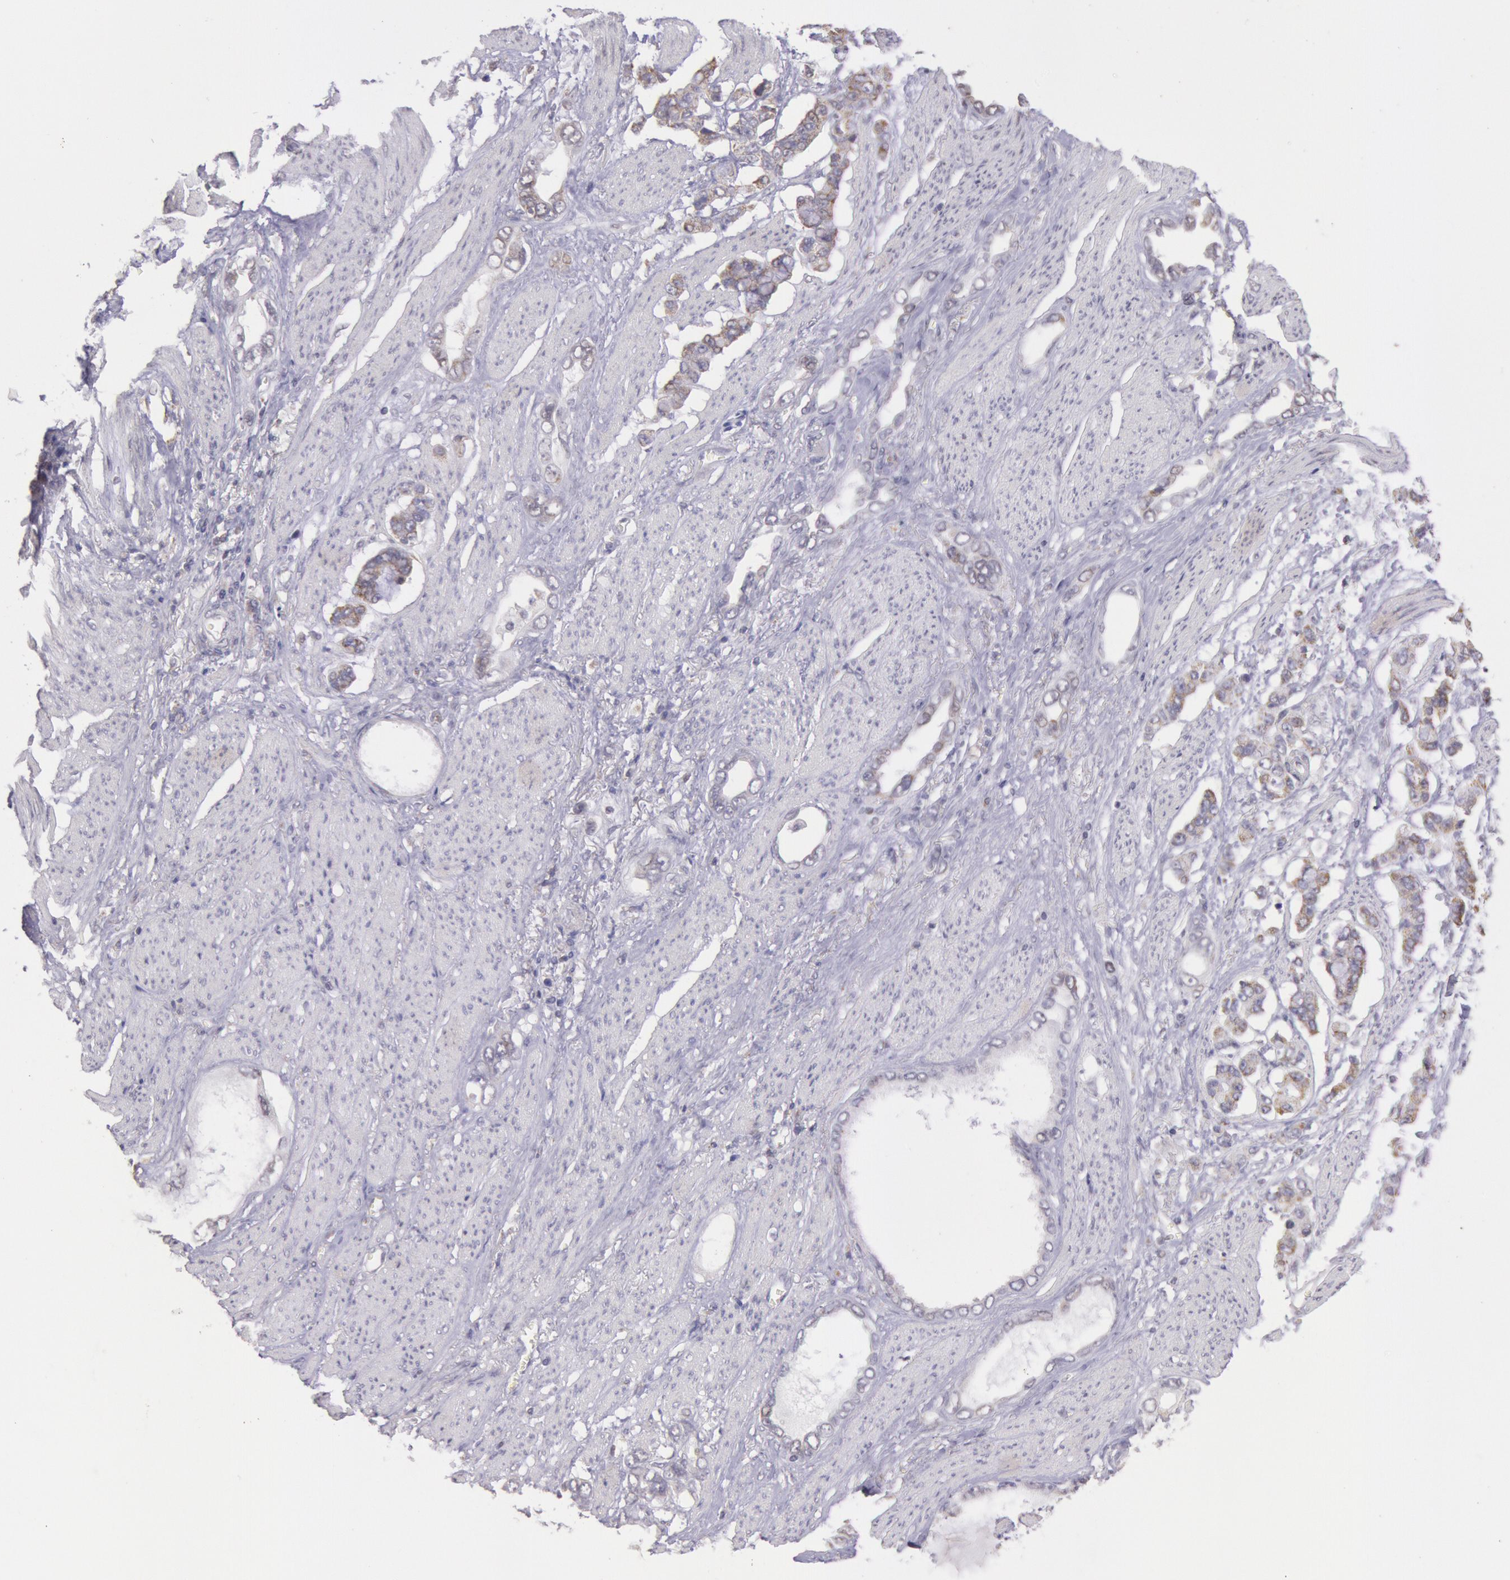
{"staining": {"intensity": "weak", "quantity": "25%-75%", "location": "cytoplasmic/membranous"}, "tissue": "stomach cancer", "cell_type": "Tumor cells", "image_type": "cancer", "snomed": [{"axis": "morphology", "description": "Adenocarcinoma, NOS"}, {"axis": "topography", "description": "Stomach"}], "caption": "Adenocarcinoma (stomach) stained with a brown dye demonstrates weak cytoplasmic/membranous positive positivity in approximately 25%-75% of tumor cells.", "gene": "FRMD6", "patient": {"sex": "male", "age": 78}}